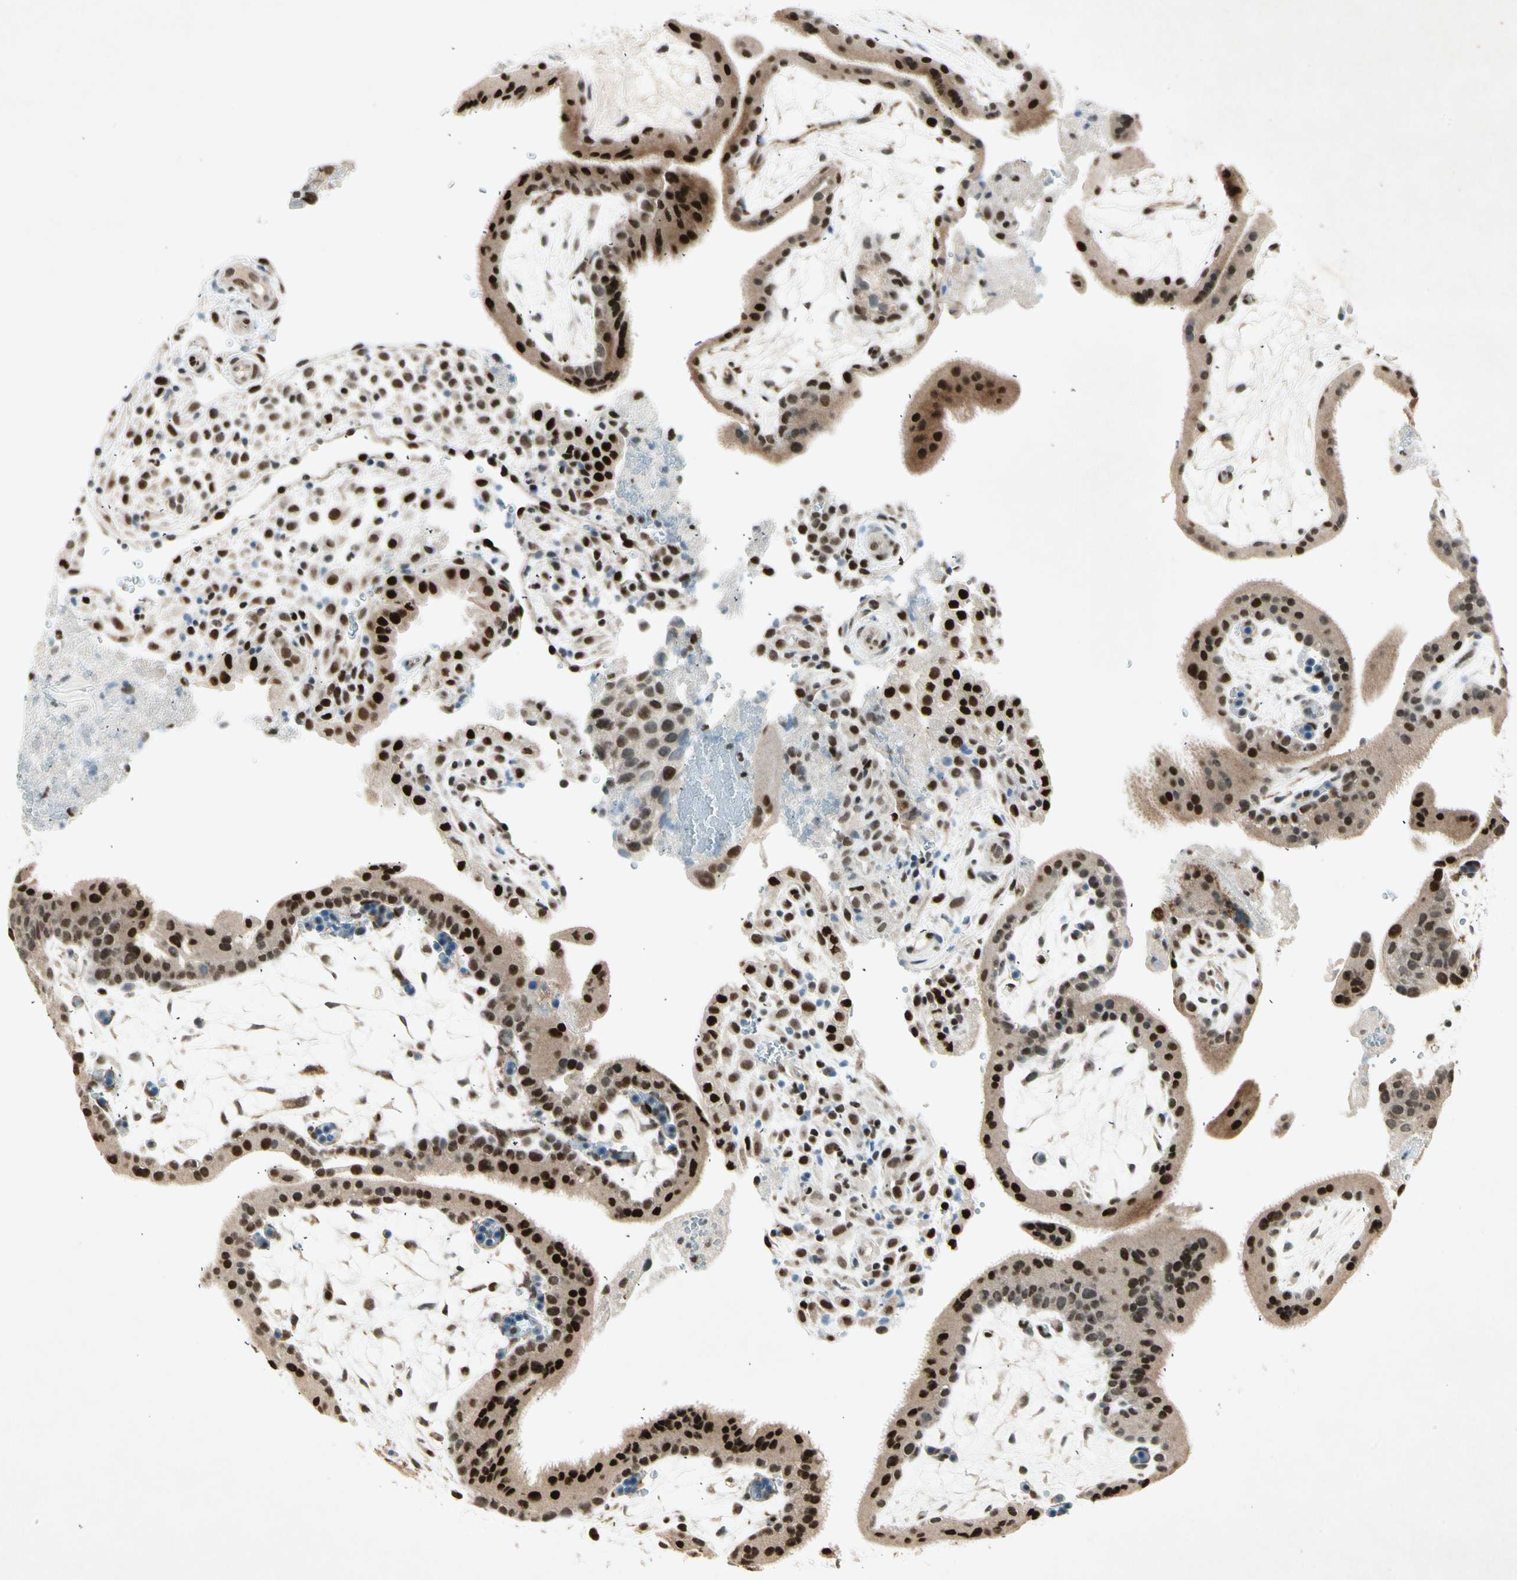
{"staining": {"intensity": "strong", "quantity": ">75%", "location": "nuclear"}, "tissue": "placenta", "cell_type": "Decidual cells", "image_type": "normal", "snomed": [{"axis": "morphology", "description": "Normal tissue, NOS"}, {"axis": "topography", "description": "Placenta"}], "caption": "Decidual cells demonstrate high levels of strong nuclear staining in about >75% of cells in benign placenta. The protein is shown in brown color, while the nuclei are stained blue.", "gene": "RNF43", "patient": {"sex": "female", "age": 19}}